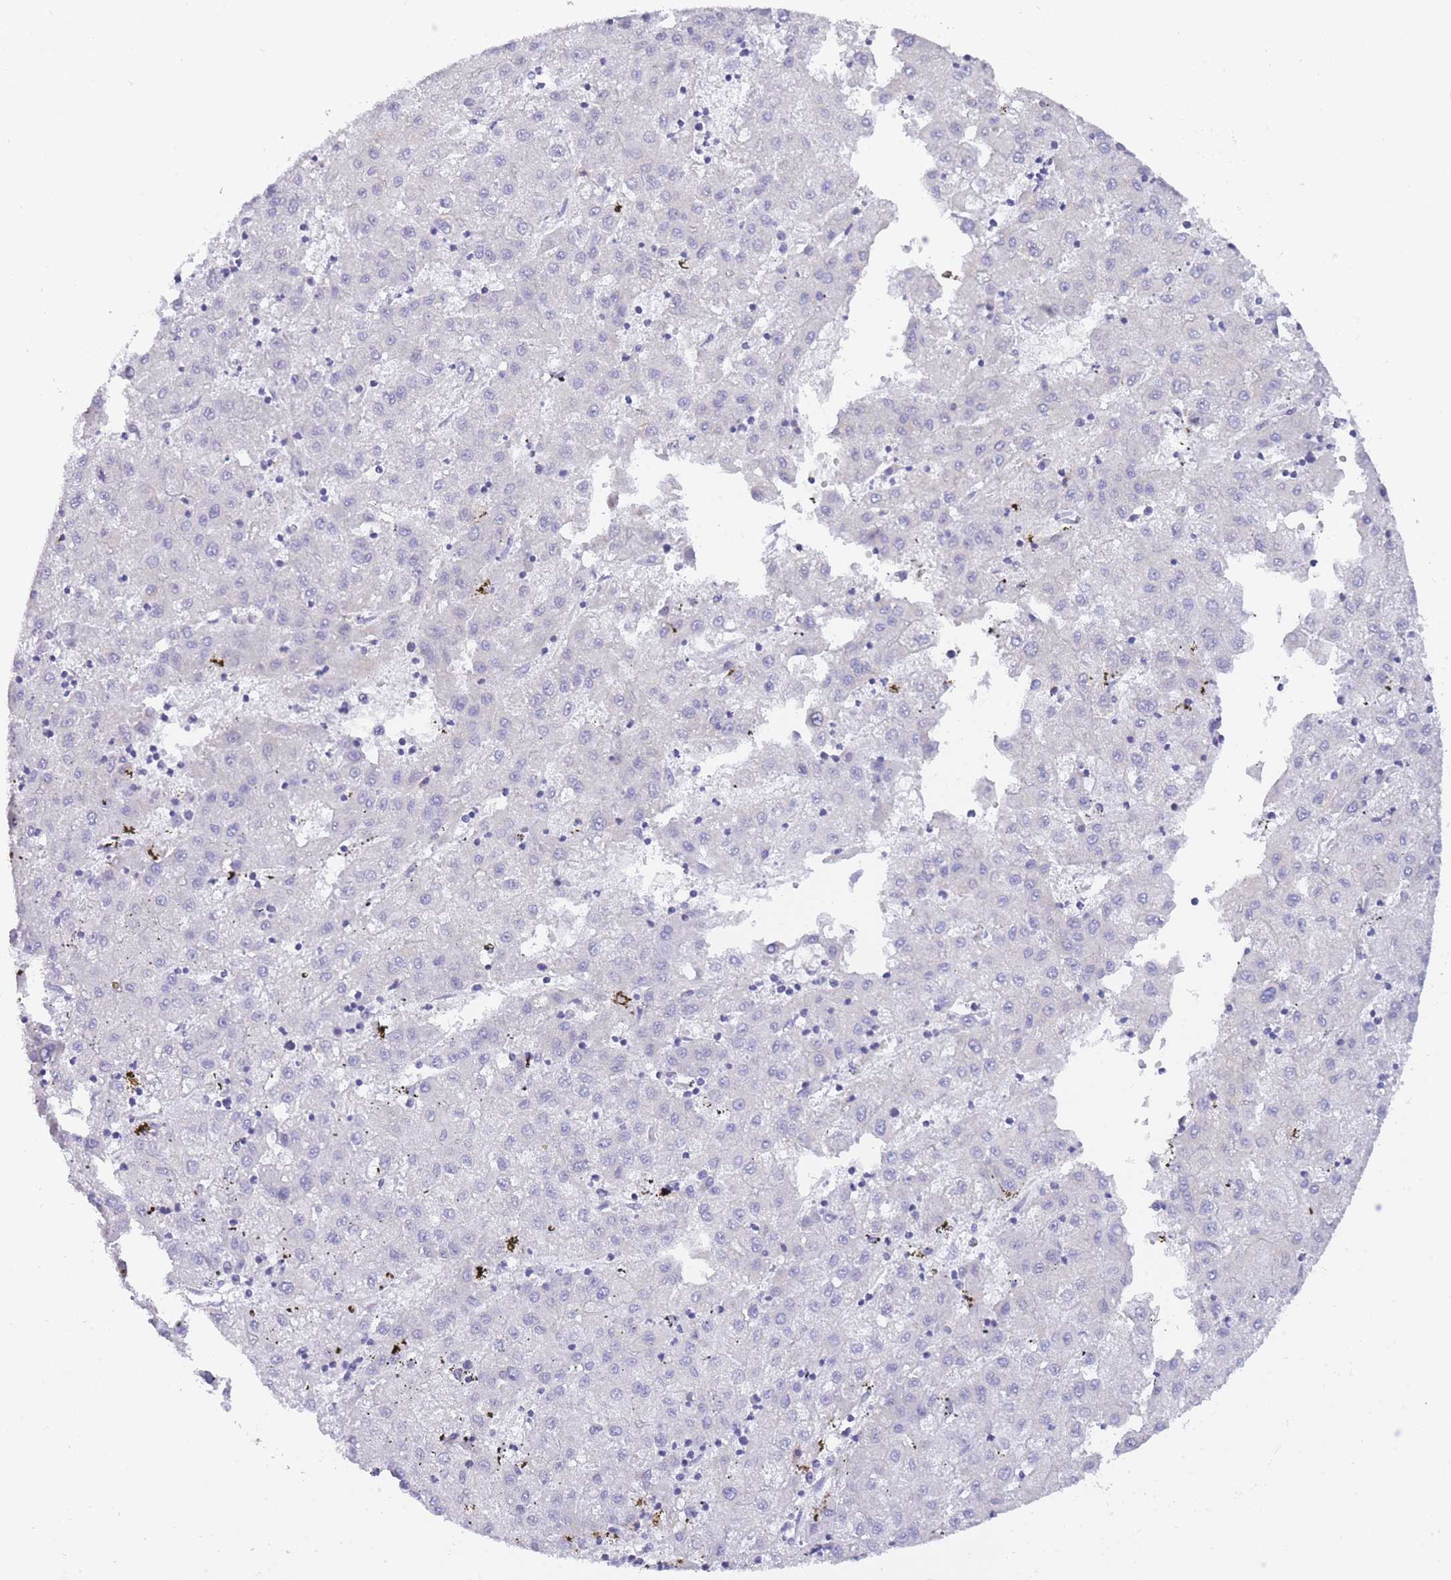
{"staining": {"intensity": "negative", "quantity": "none", "location": "none"}, "tissue": "liver cancer", "cell_type": "Tumor cells", "image_type": "cancer", "snomed": [{"axis": "morphology", "description": "Carcinoma, Hepatocellular, NOS"}, {"axis": "topography", "description": "Liver"}], "caption": "This histopathology image is of liver cancer stained with immunohistochemistry to label a protein in brown with the nuclei are counter-stained blue. There is no positivity in tumor cells. The staining was performed using DAB (3,3'-diaminobenzidine) to visualize the protein expression in brown, while the nuclei were stained in blue with hematoxylin (Magnification: 20x).", "gene": "FRAT2", "patient": {"sex": "male", "age": 72}}